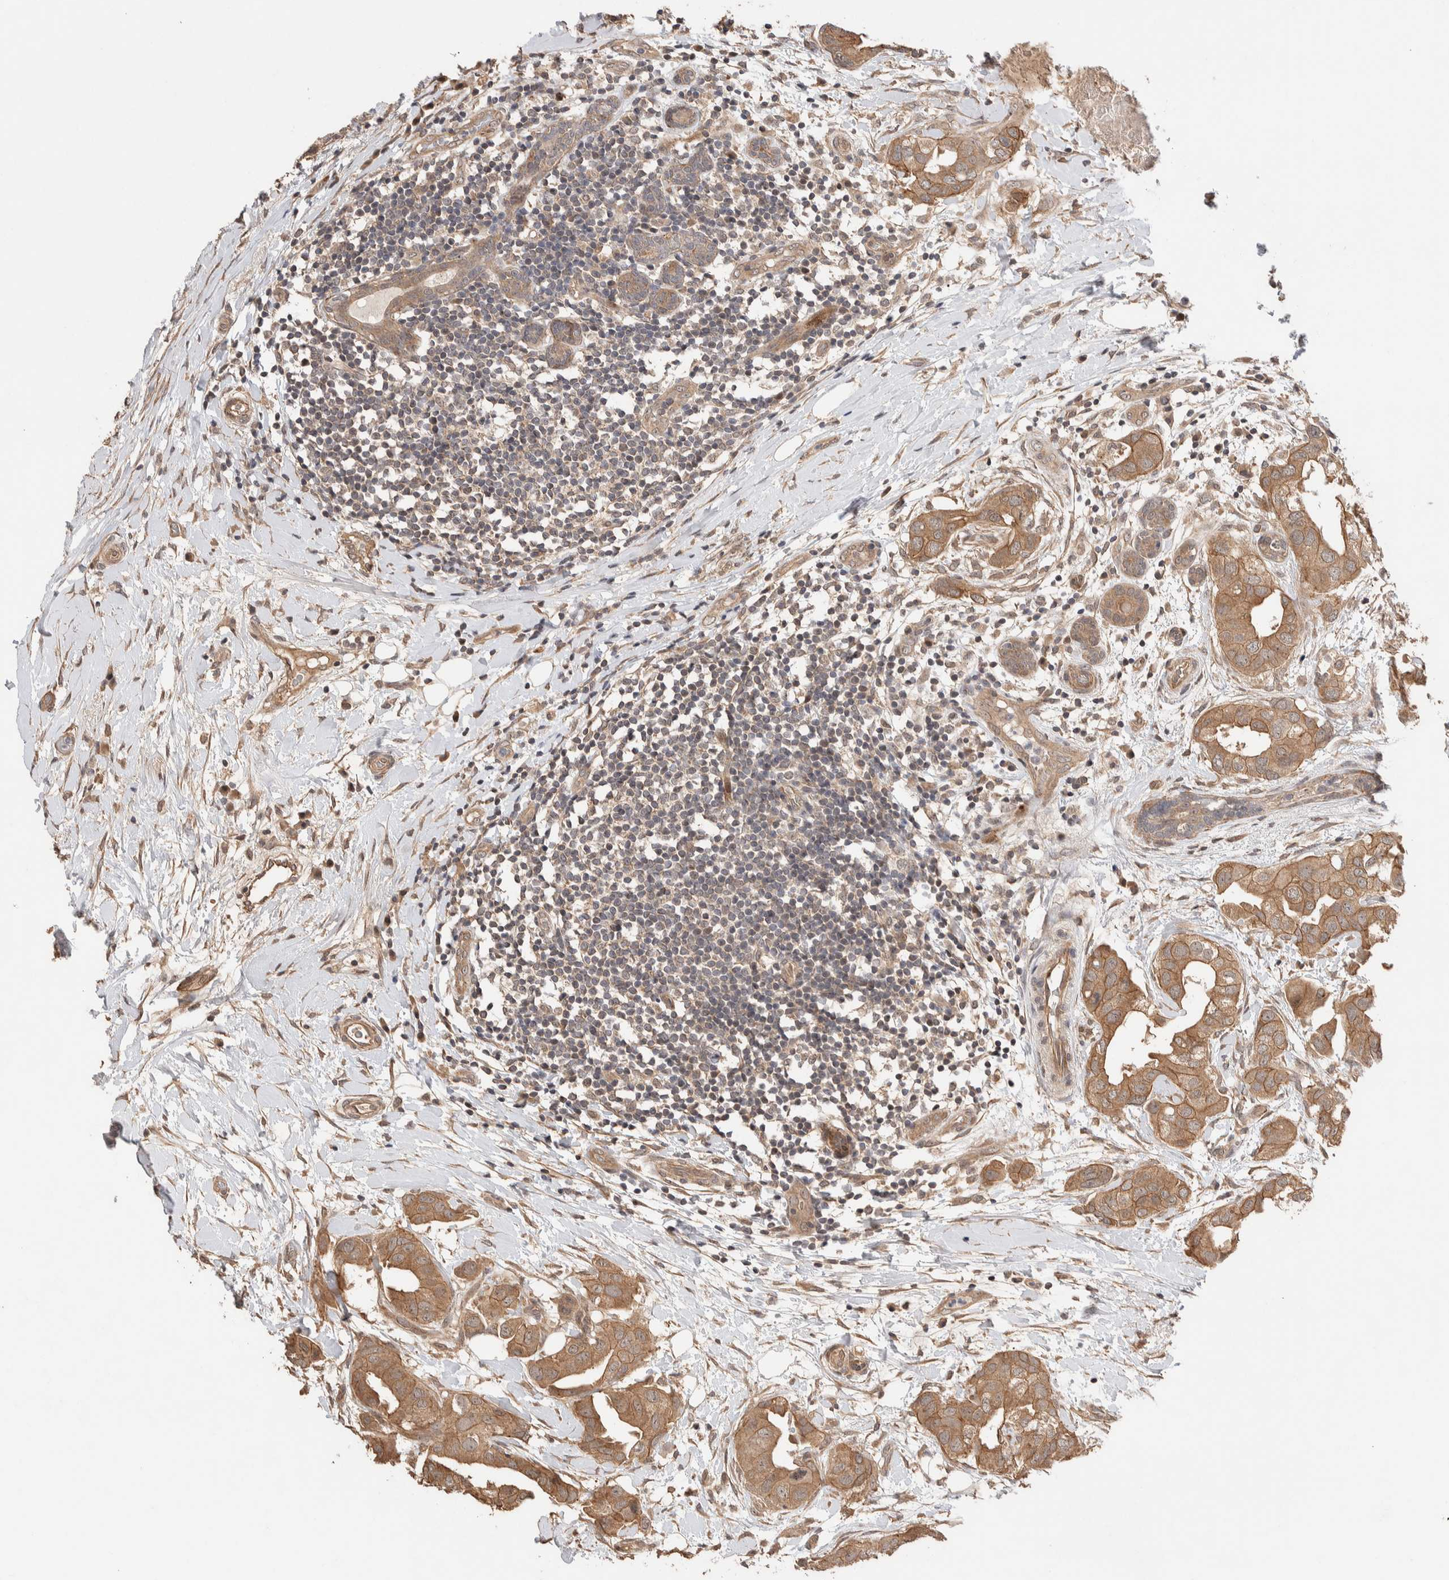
{"staining": {"intensity": "moderate", "quantity": ">75%", "location": "cytoplasmic/membranous"}, "tissue": "breast cancer", "cell_type": "Tumor cells", "image_type": "cancer", "snomed": [{"axis": "morphology", "description": "Duct carcinoma"}, {"axis": "topography", "description": "Breast"}], "caption": "Breast cancer (invasive ductal carcinoma) was stained to show a protein in brown. There is medium levels of moderate cytoplasmic/membranous expression in about >75% of tumor cells.", "gene": "PRDM15", "patient": {"sex": "female", "age": 40}}